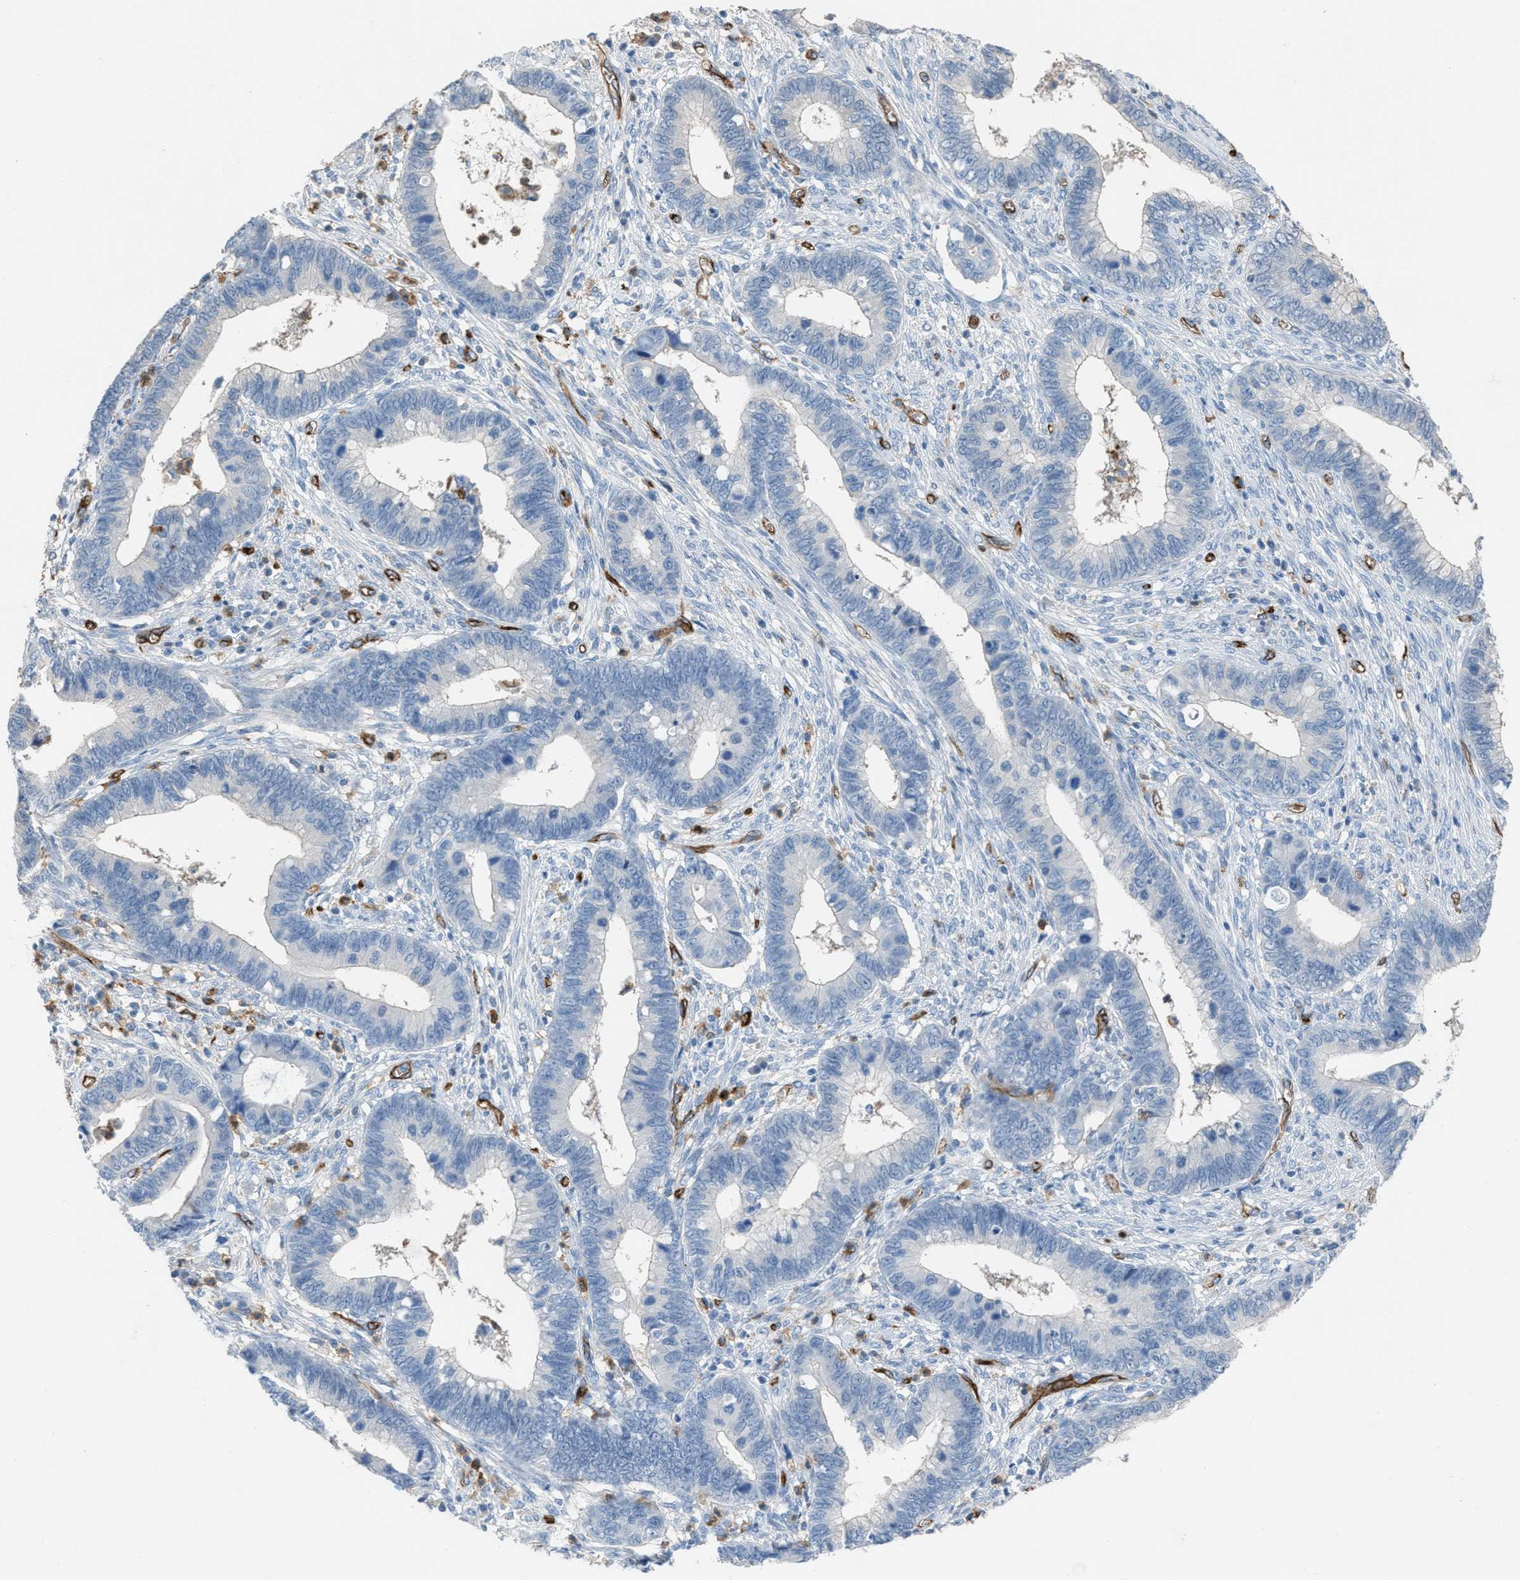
{"staining": {"intensity": "negative", "quantity": "none", "location": "none"}, "tissue": "cervical cancer", "cell_type": "Tumor cells", "image_type": "cancer", "snomed": [{"axis": "morphology", "description": "Adenocarcinoma, NOS"}, {"axis": "topography", "description": "Cervix"}], "caption": "Immunohistochemistry (IHC) photomicrograph of cervical cancer (adenocarcinoma) stained for a protein (brown), which displays no staining in tumor cells. (Brightfield microscopy of DAB (3,3'-diaminobenzidine) immunohistochemistry at high magnification).", "gene": "DYSF", "patient": {"sex": "female", "age": 44}}